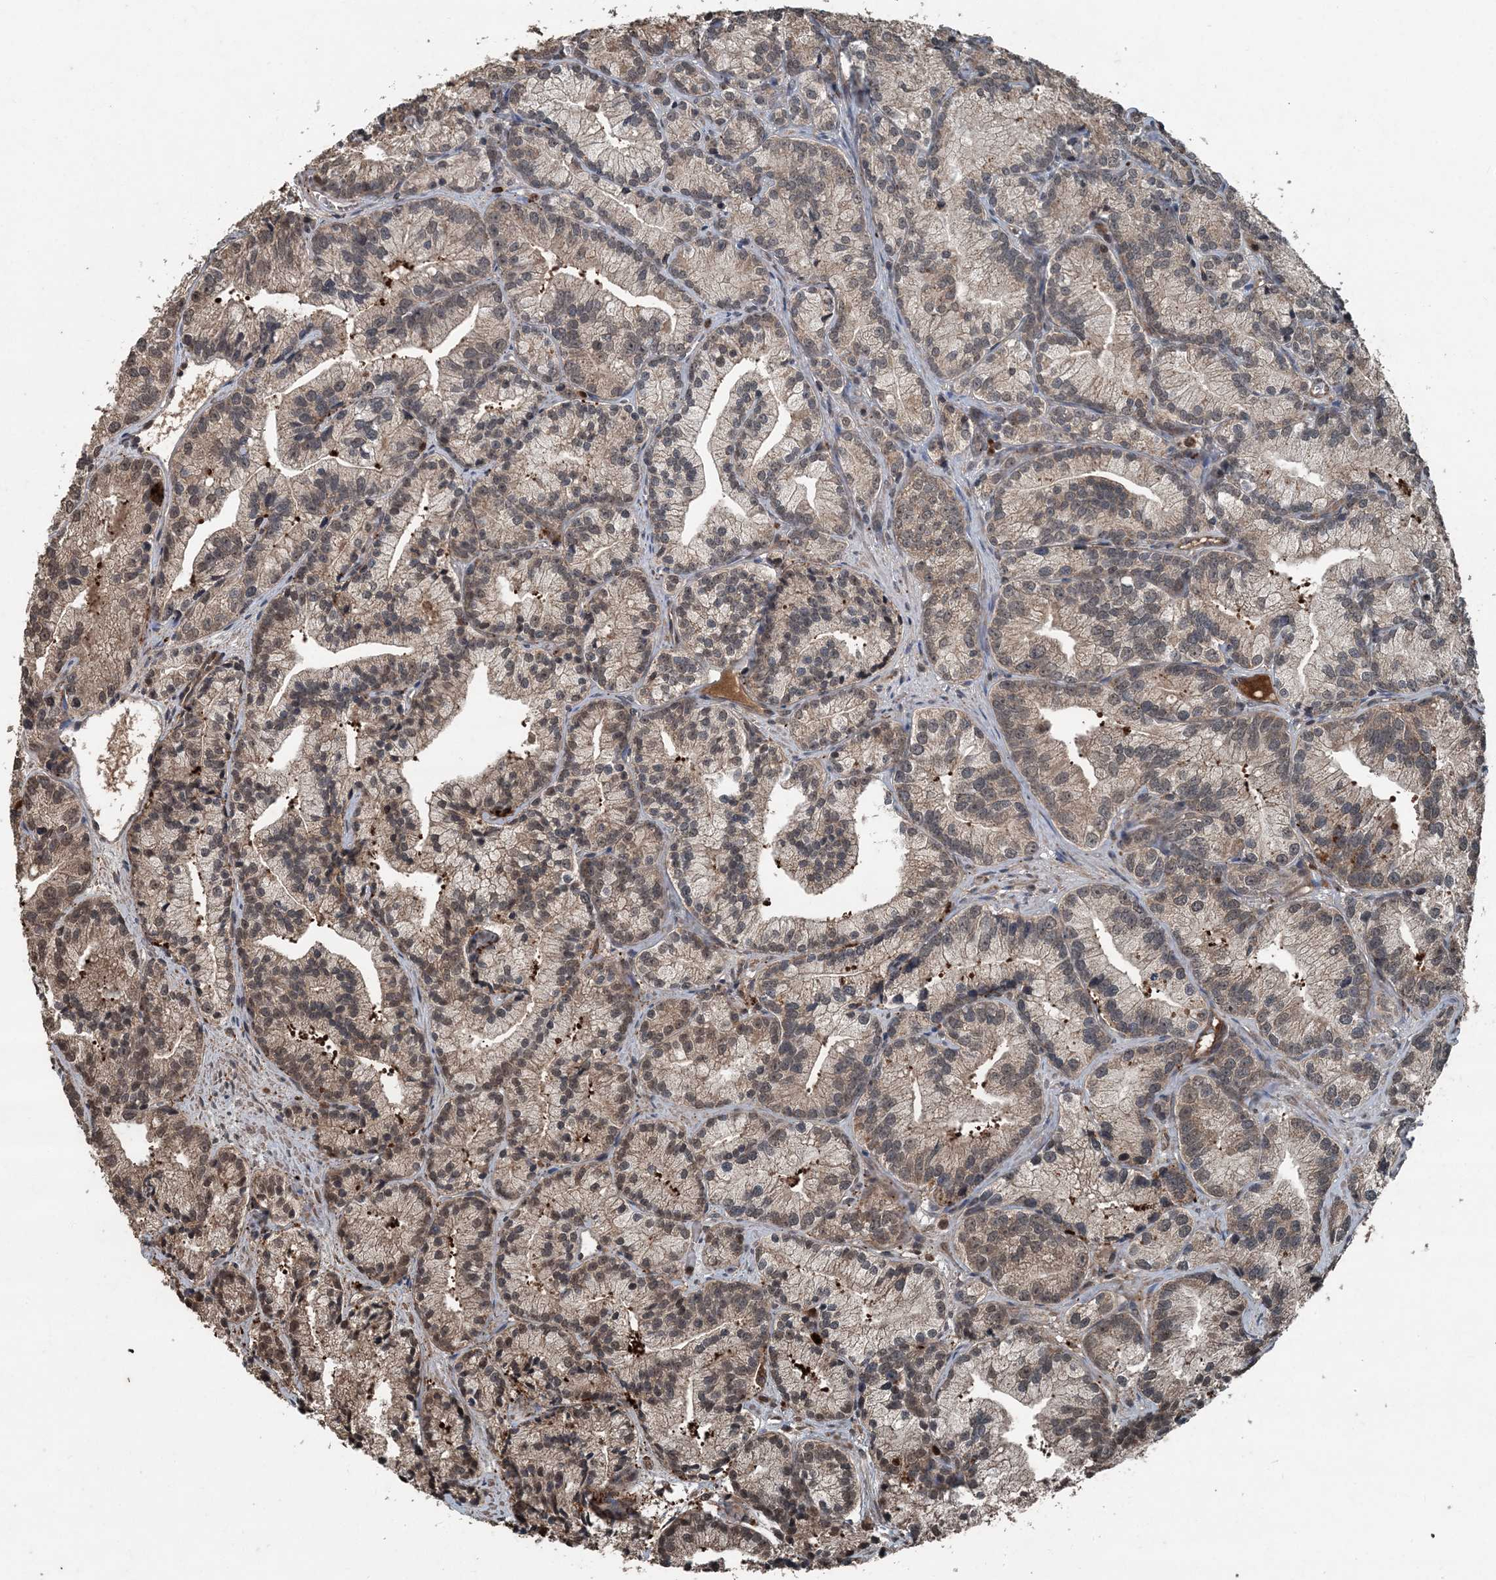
{"staining": {"intensity": "weak", "quantity": "25%-75%", "location": "cytoplasmic/membranous"}, "tissue": "prostate cancer", "cell_type": "Tumor cells", "image_type": "cancer", "snomed": [{"axis": "morphology", "description": "Adenocarcinoma, Low grade"}, {"axis": "topography", "description": "Prostate"}], "caption": "The photomicrograph demonstrates a brown stain indicating the presence of a protein in the cytoplasmic/membranous of tumor cells in prostate cancer (low-grade adenocarcinoma).", "gene": "CFL1", "patient": {"sex": "male", "age": 89}}